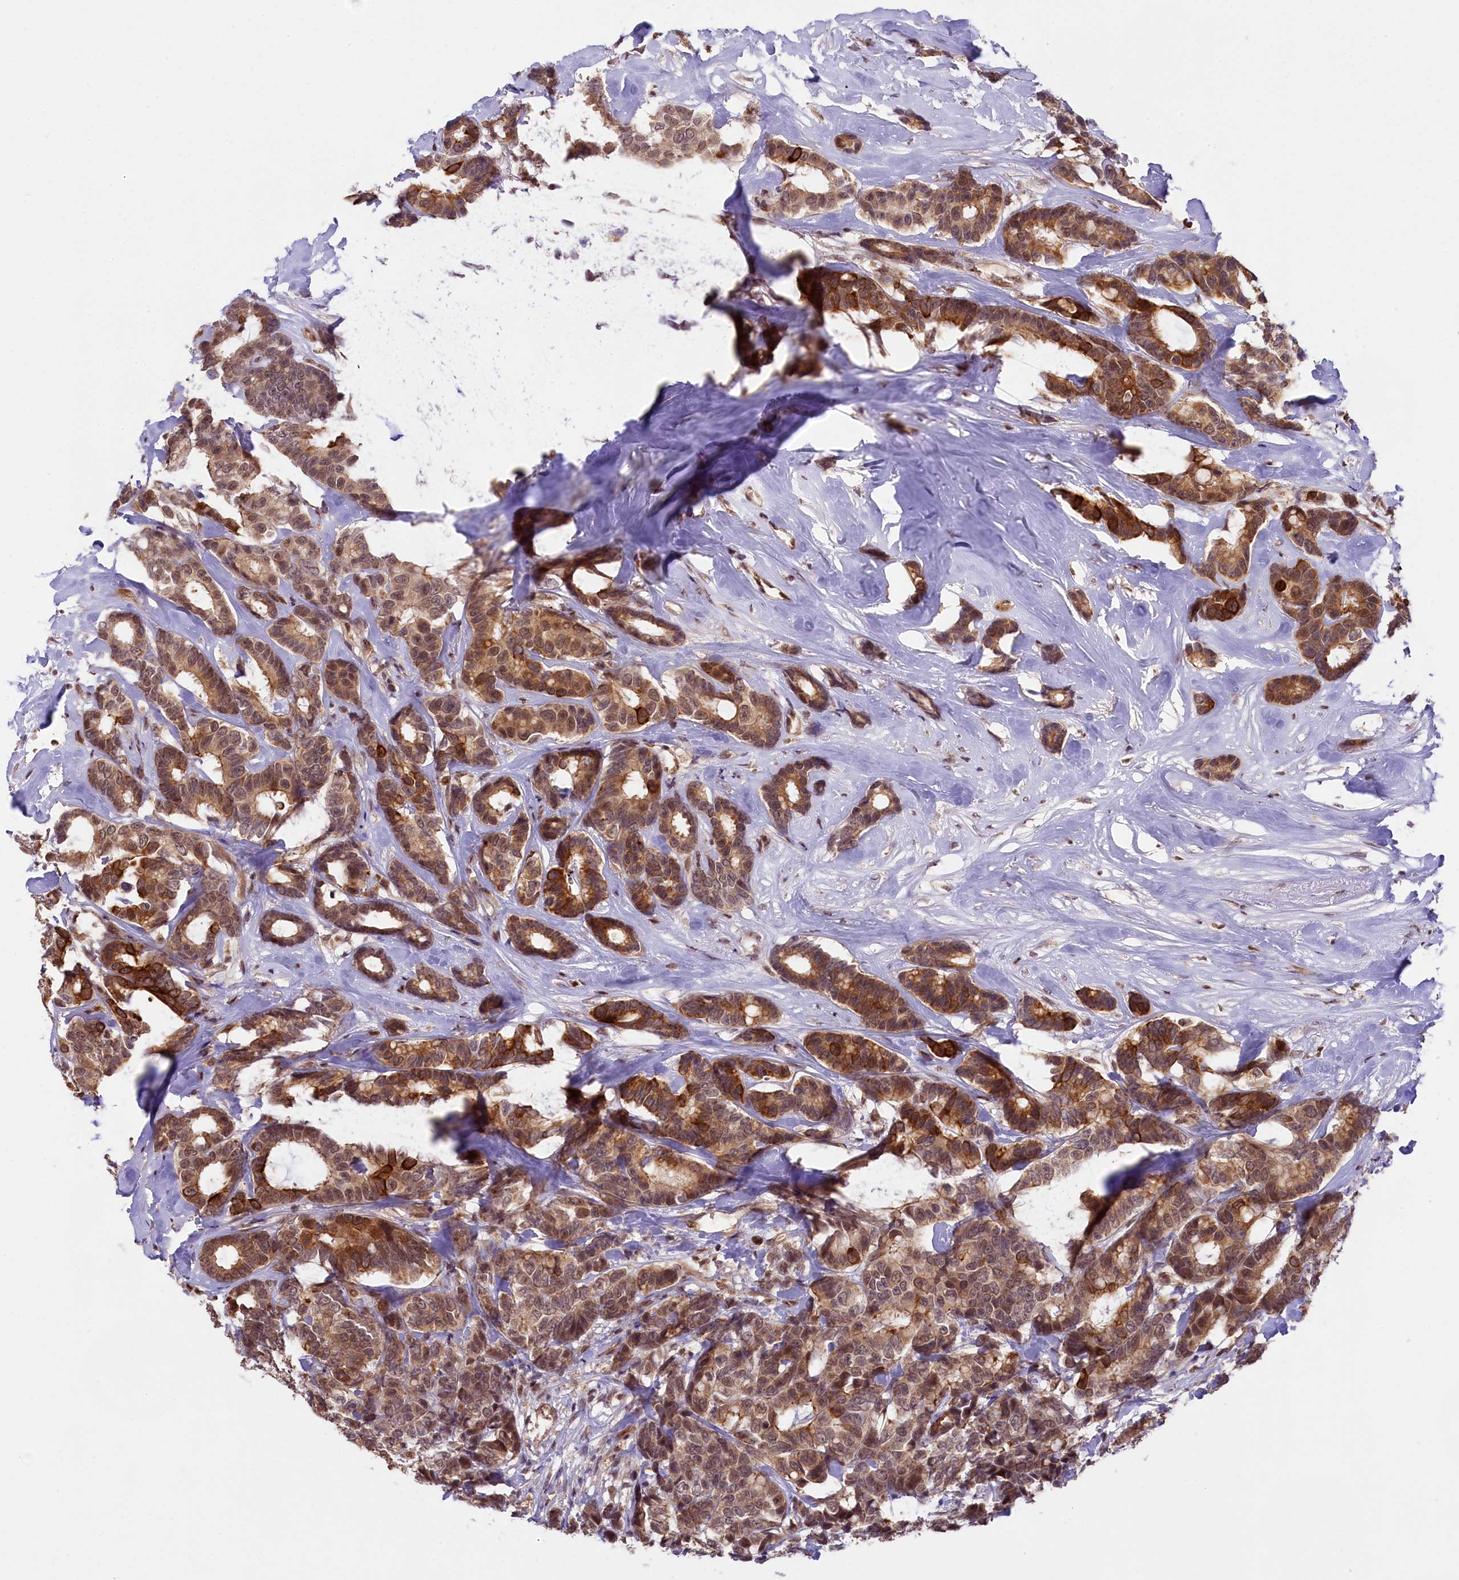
{"staining": {"intensity": "moderate", "quantity": ">75%", "location": "cytoplasmic/membranous,nuclear"}, "tissue": "breast cancer", "cell_type": "Tumor cells", "image_type": "cancer", "snomed": [{"axis": "morphology", "description": "Duct carcinoma"}, {"axis": "topography", "description": "Breast"}], "caption": "A high-resolution image shows IHC staining of breast invasive ductal carcinoma, which displays moderate cytoplasmic/membranous and nuclear staining in approximately >75% of tumor cells. (DAB = brown stain, brightfield microscopy at high magnification).", "gene": "CARD8", "patient": {"sex": "female", "age": 87}}